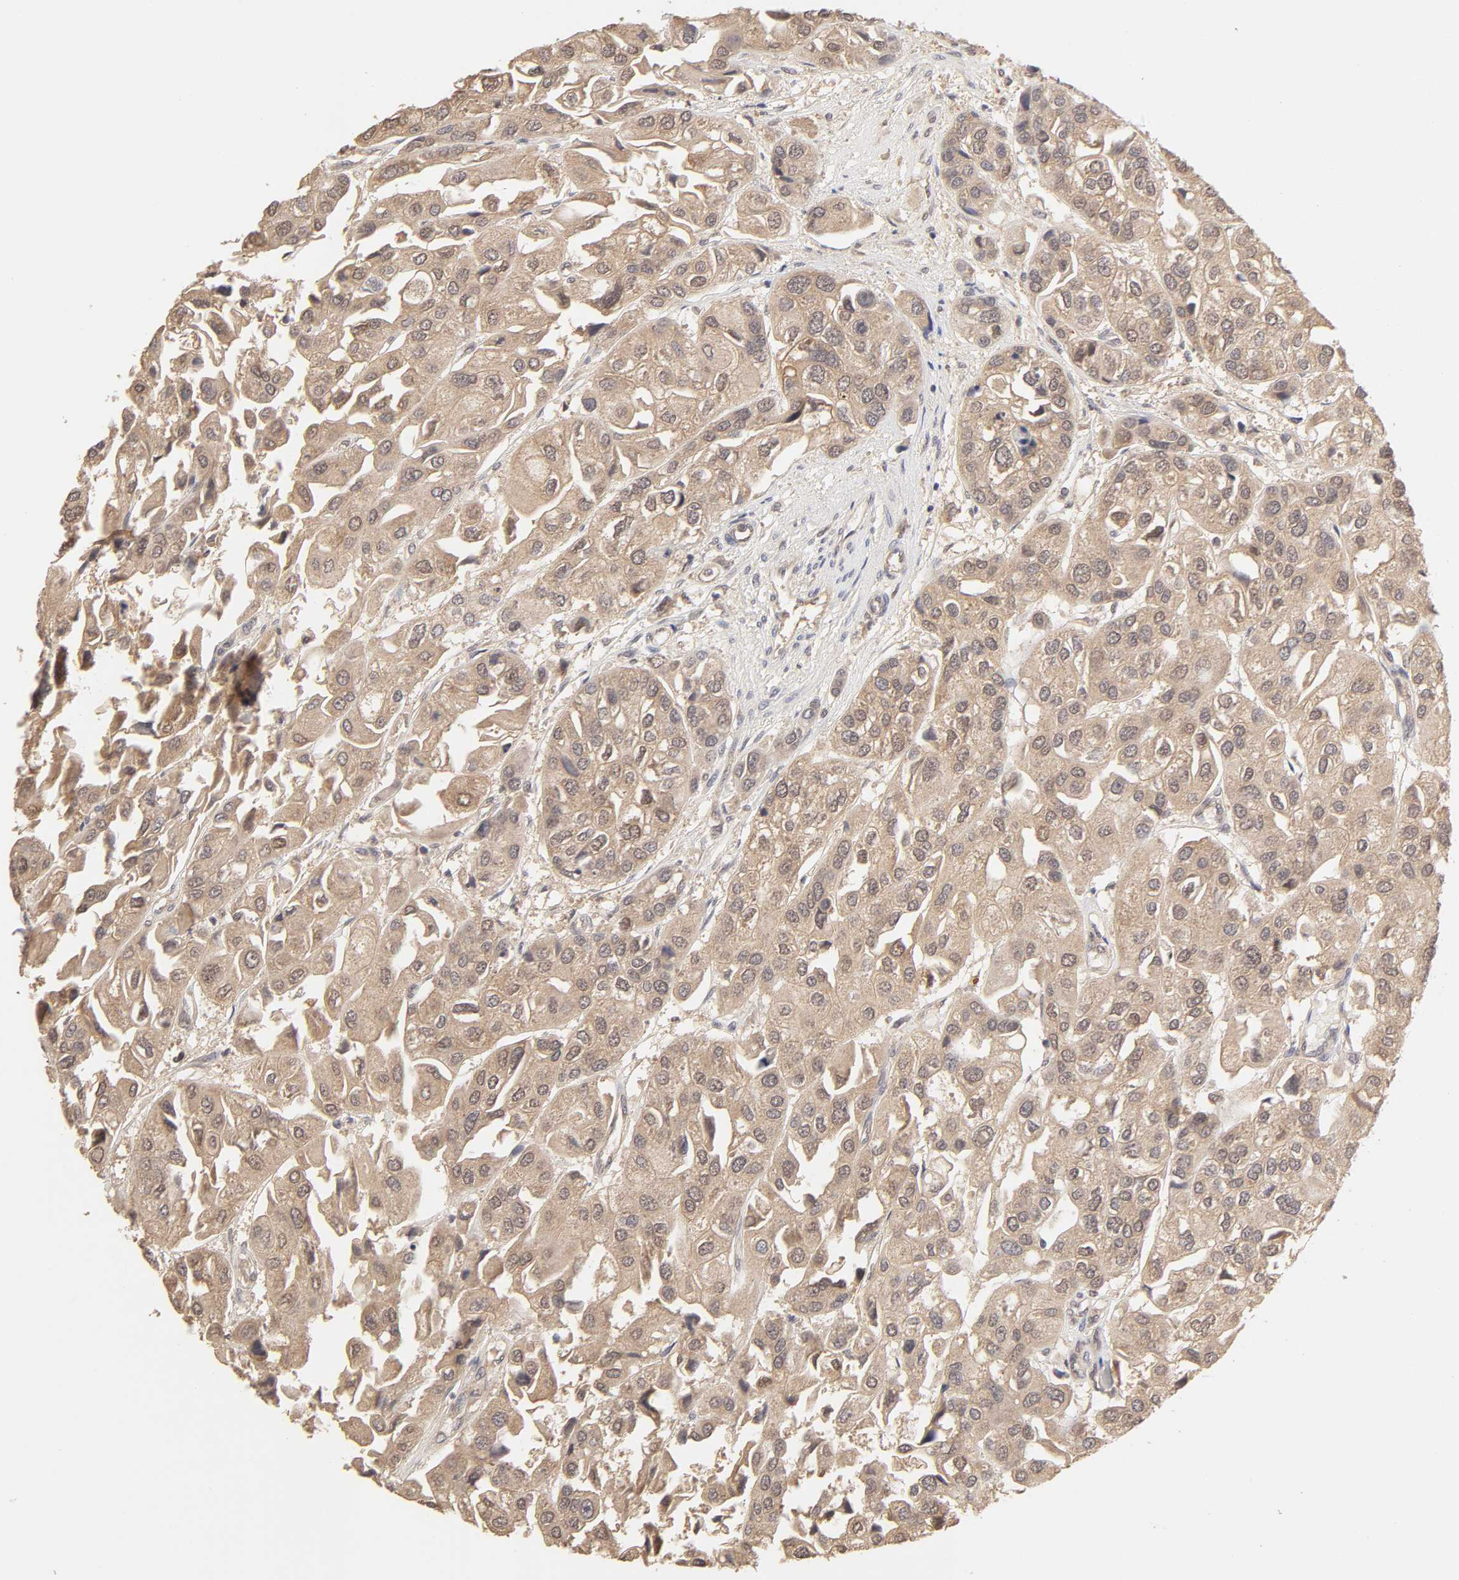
{"staining": {"intensity": "moderate", "quantity": ">75%", "location": "cytoplasmic/membranous"}, "tissue": "urothelial cancer", "cell_type": "Tumor cells", "image_type": "cancer", "snomed": [{"axis": "morphology", "description": "Urothelial carcinoma, High grade"}, {"axis": "topography", "description": "Urinary bladder"}], "caption": "Urothelial cancer tissue shows moderate cytoplasmic/membranous positivity in about >75% of tumor cells, visualized by immunohistochemistry.", "gene": "MAPK1", "patient": {"sex": "female", "age": 64}}